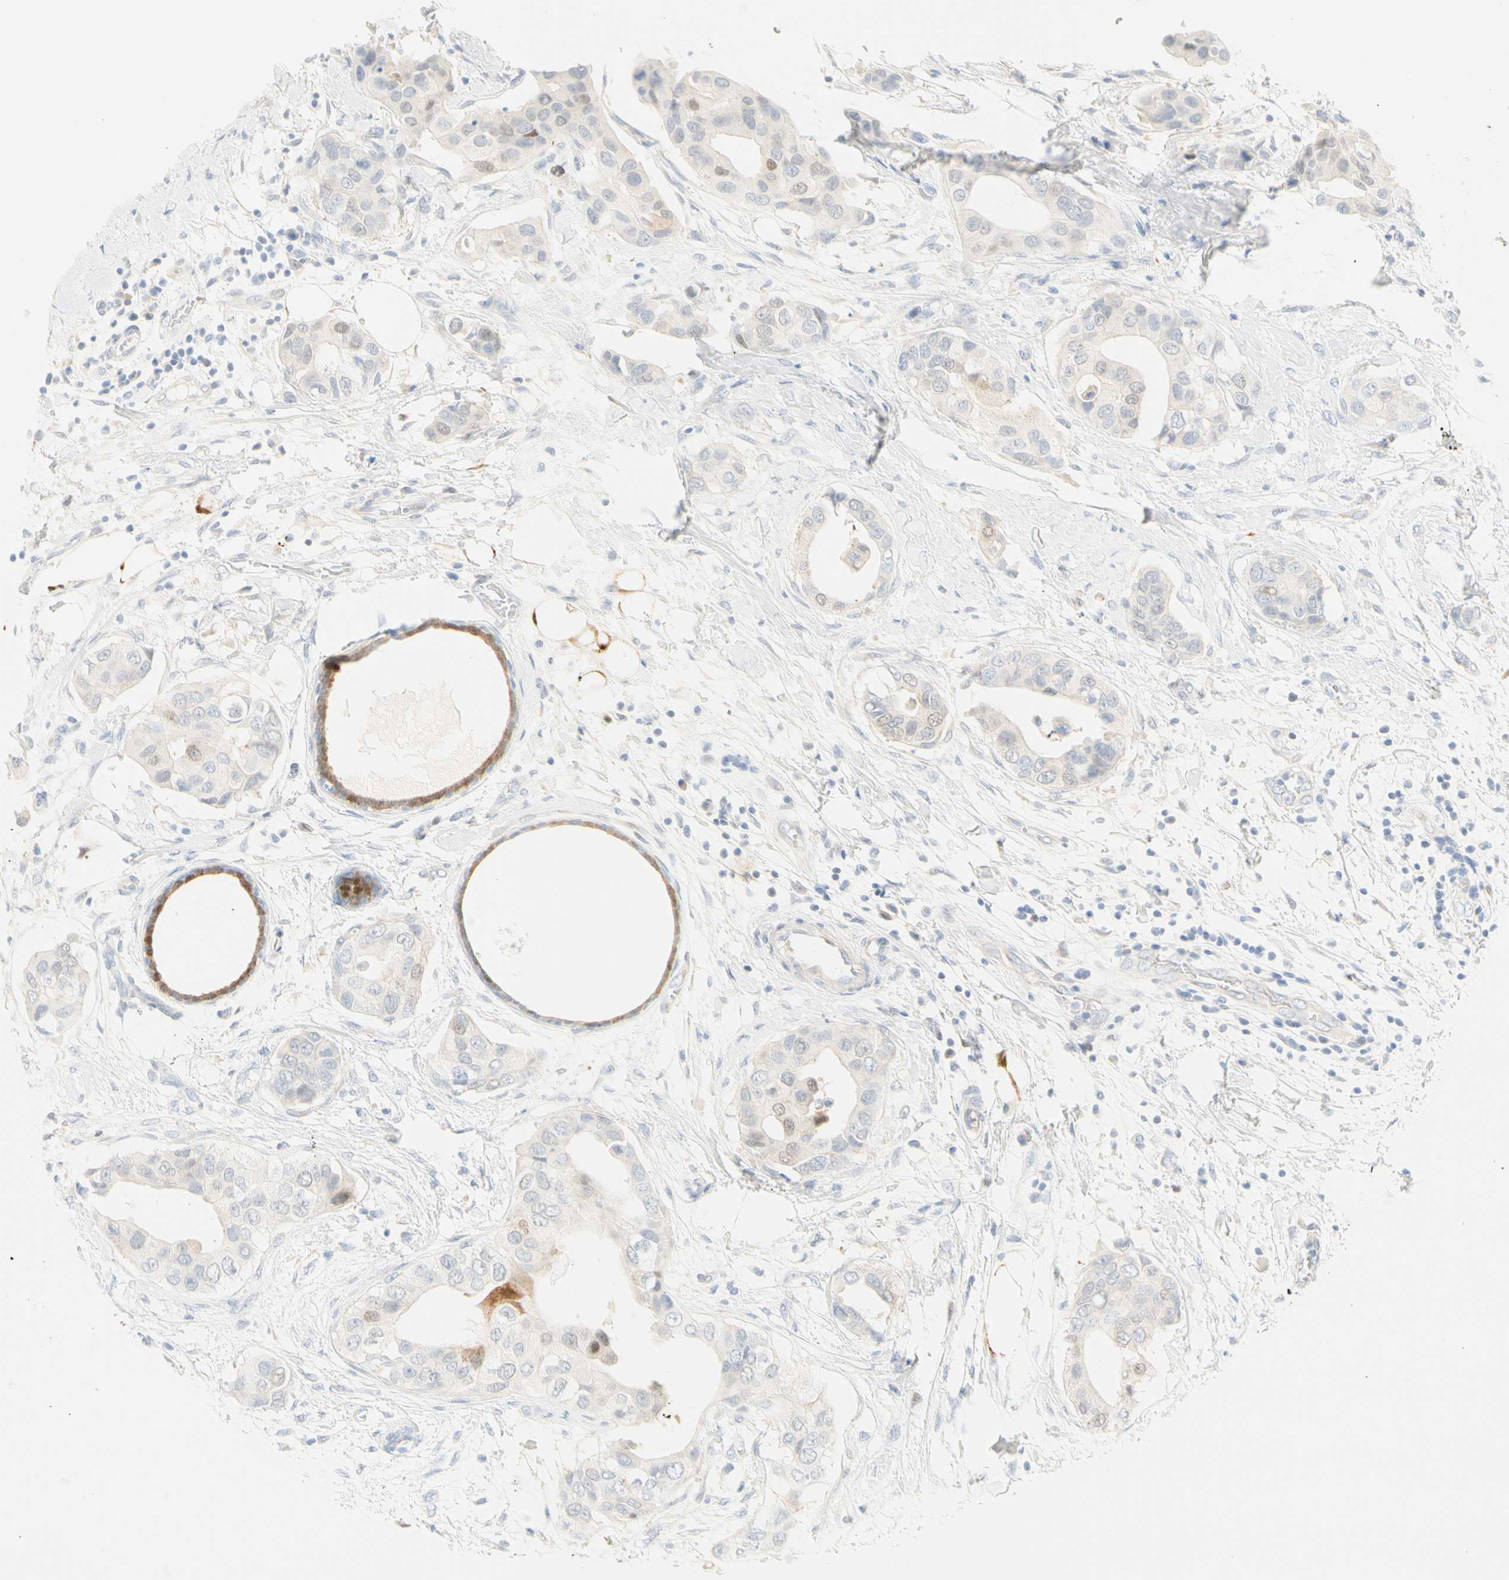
{"staining": {"intensity": "weak", "quantity": "<25%", "location": "cytoplasmic/membranous"}, "tissue": "breast cancer", "cell_type": "Tumor cells", "image_type": "cancer", "snomed": [{"axis": "morphology", "description": "Duct carcinoma"}, {"axis": "topography", "description": "Breast"}], "caption": "Tumor cells show no significant protein positivity in breast invasive ductal carcinoma.", "gene": "SELENBP1", "patient": {"sex": "female", "age": 40}}